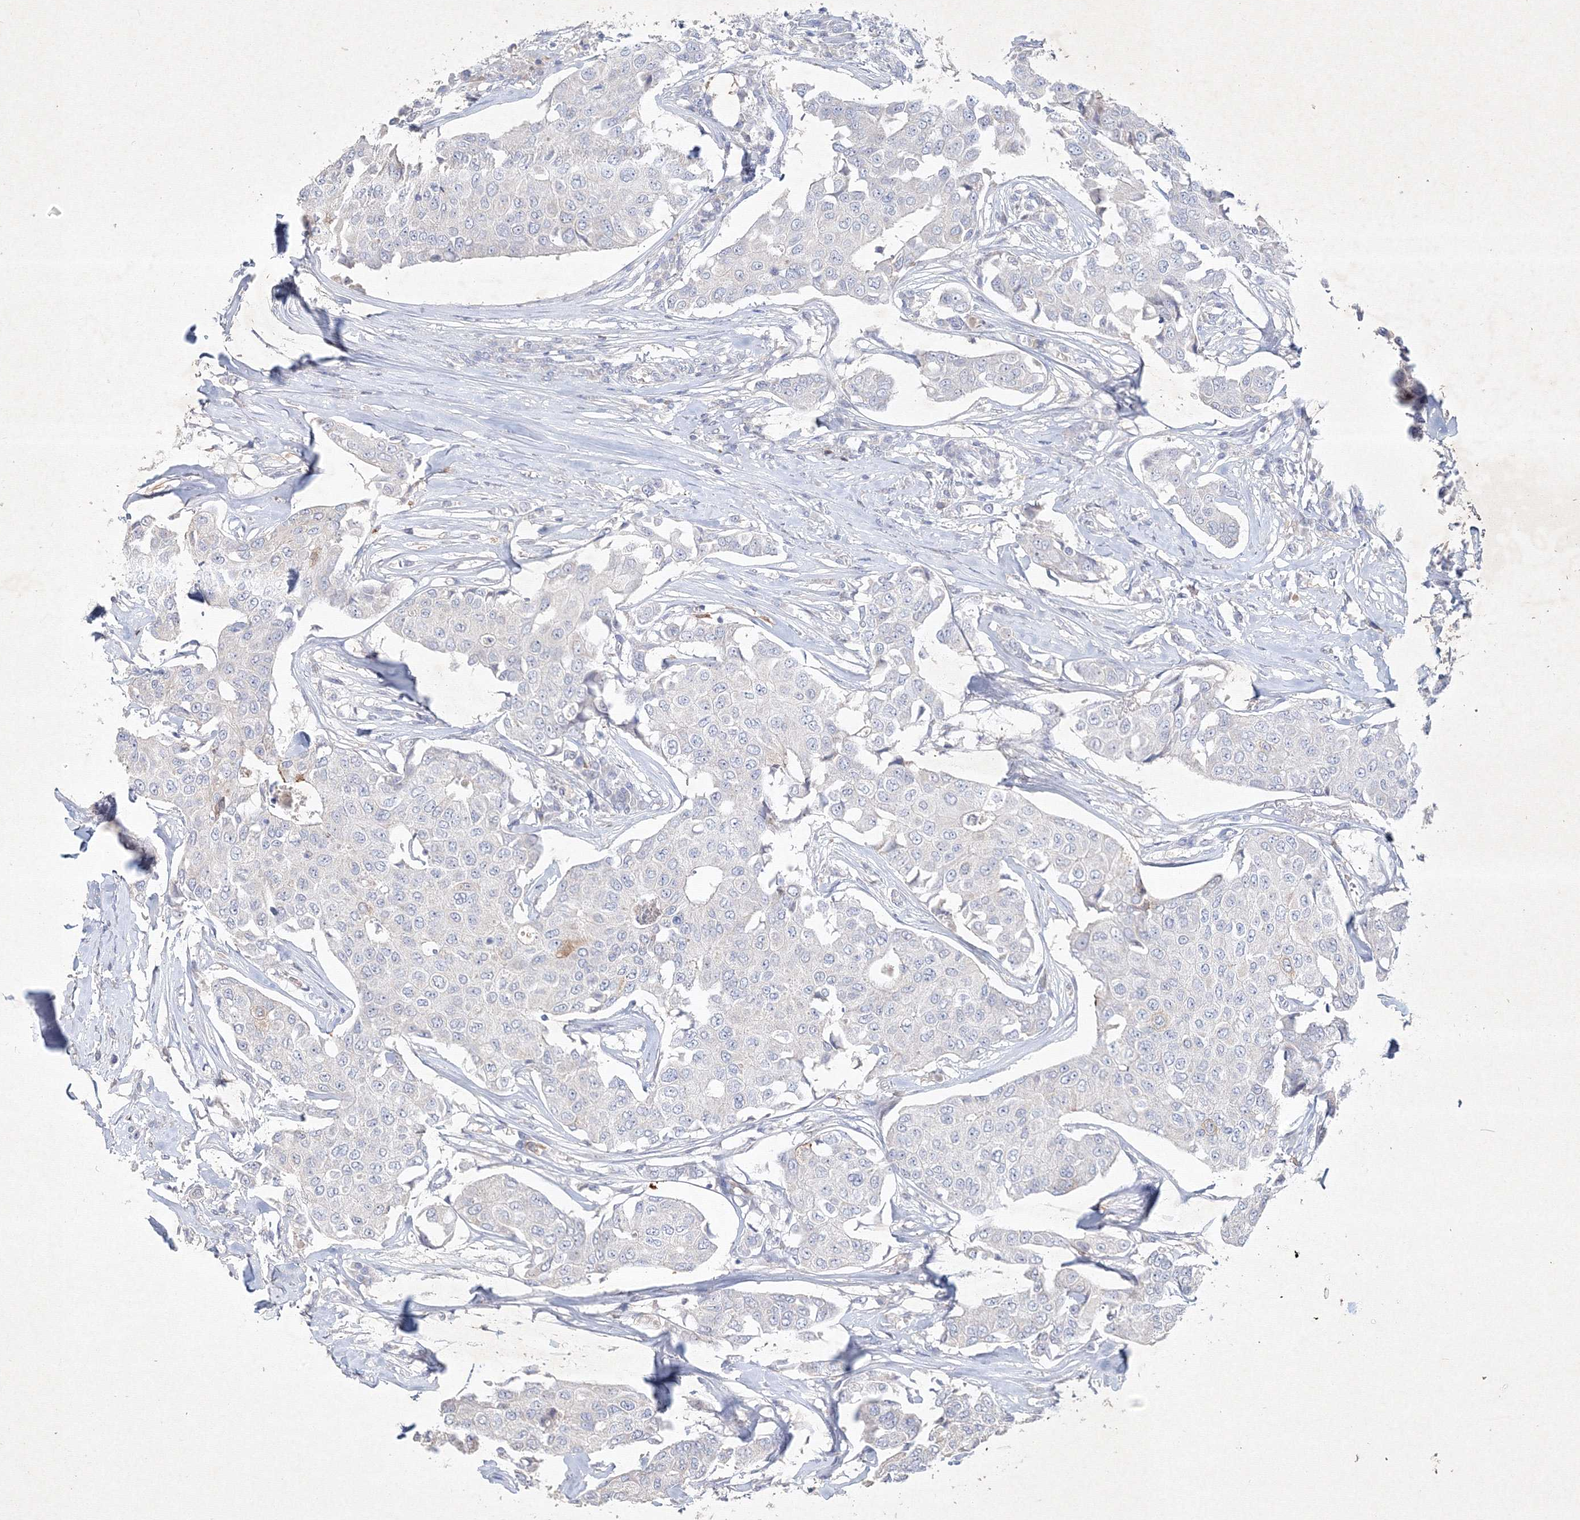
{"staining": {"intensity": "negative", "quantity": "none", "location": "none"}, "tissue": "breast cancer", "cell_type": "Tumor cells", "image_type": "cancer", "snomed": [{"axis": "morphology", "description": "Duct carcinoma"}, {"axis": "topography", "description": "Breast"}], "caption": "IHC histopathology image of invasive ductal carcinoma (breast) stained for a protein (brown), which displays no positivity in tumor cells.", "gene": "CXXC4", "patient": {"sex": "female", "age": 80}}